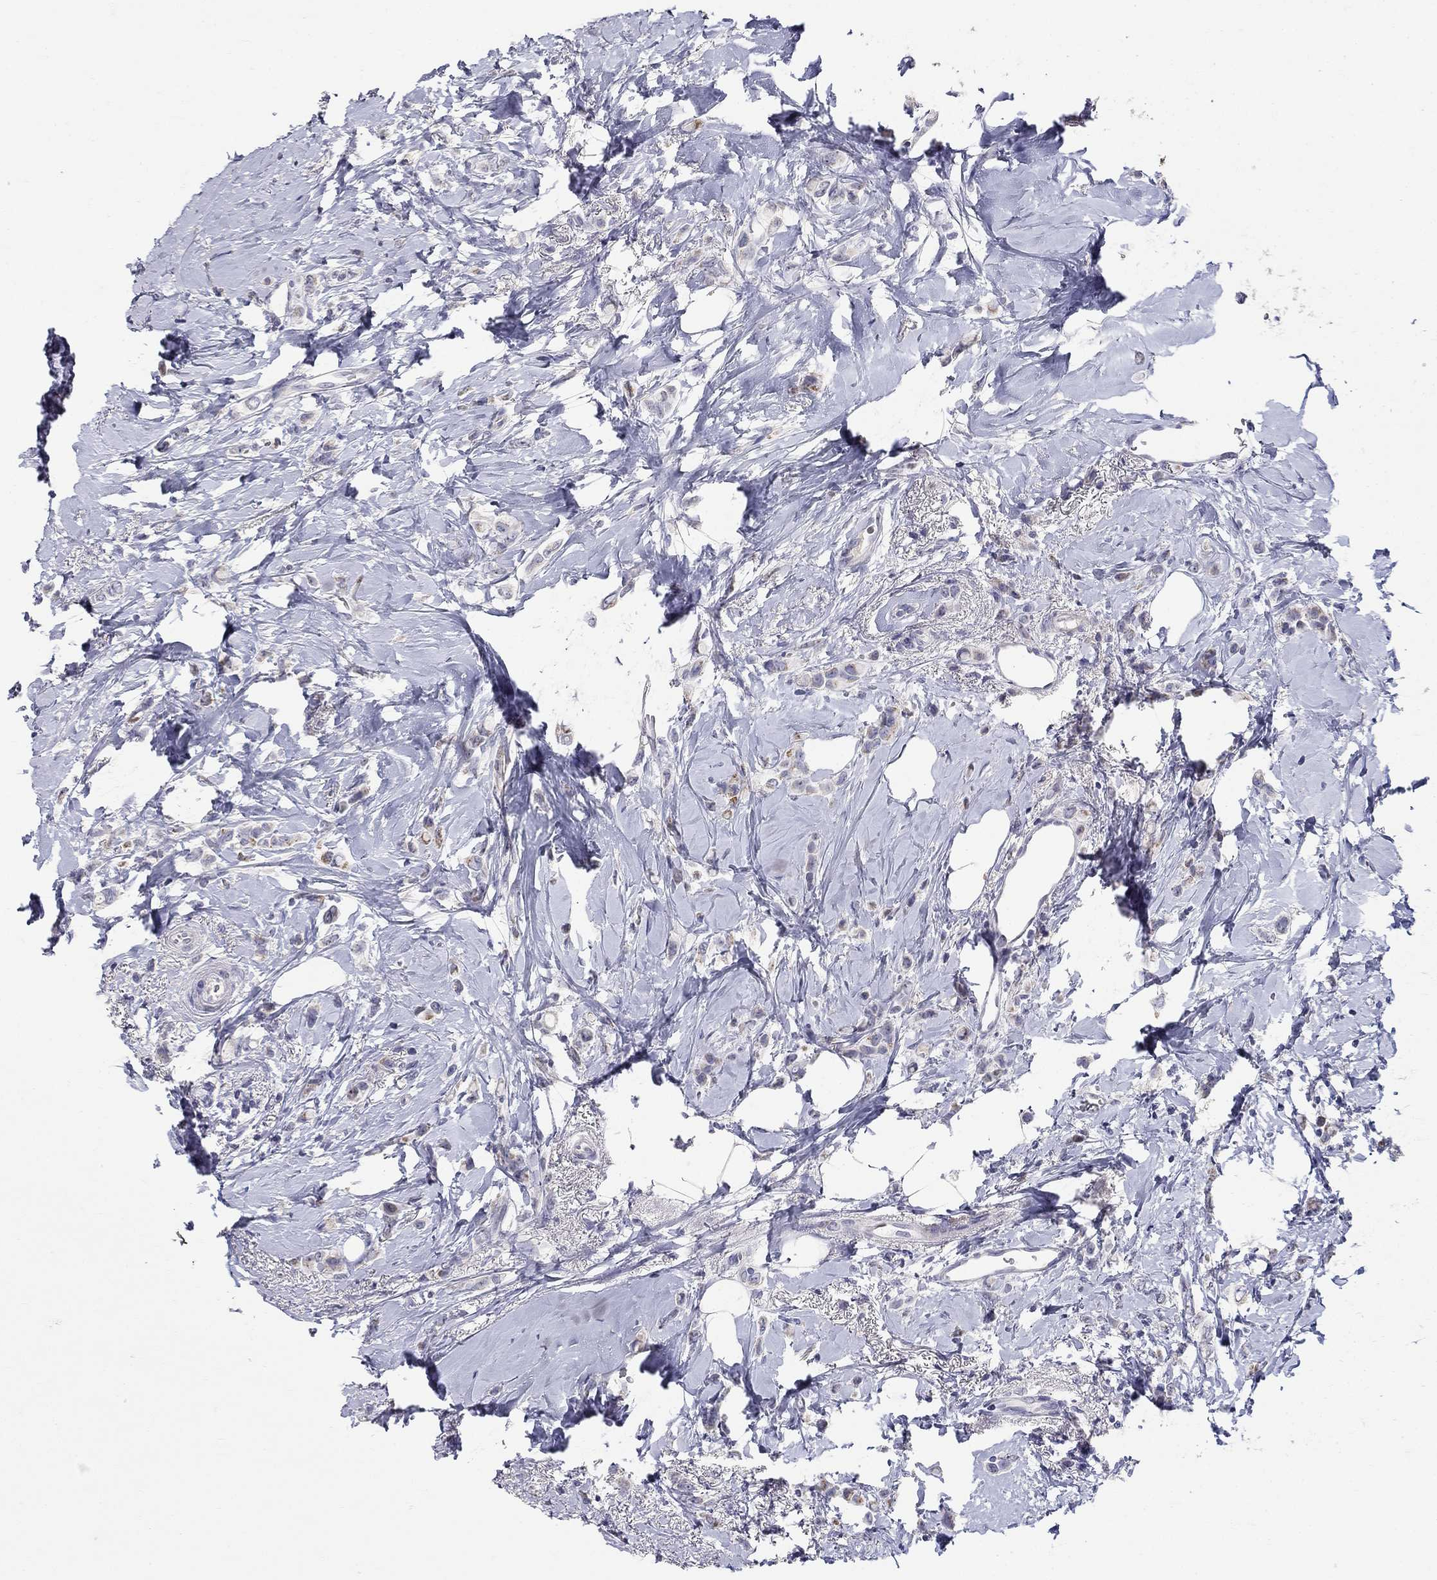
{"staining": {"intensity": "negative", "quantity": "none", "location": "none"}, "tissue": "breast cancer", "cell_type": "Tumor cells", "image_type": "cancer", "snomed": [{"axis": "morphology", "description": "Lobular carcinoma"}, {"axis": "topography", "description": "Breast"}], "caption": "Tumor cells show no significant staining in lobular carcinoma (breast).", "gene": "HMX2", "patient": {"sex": "female", "age": 66}}